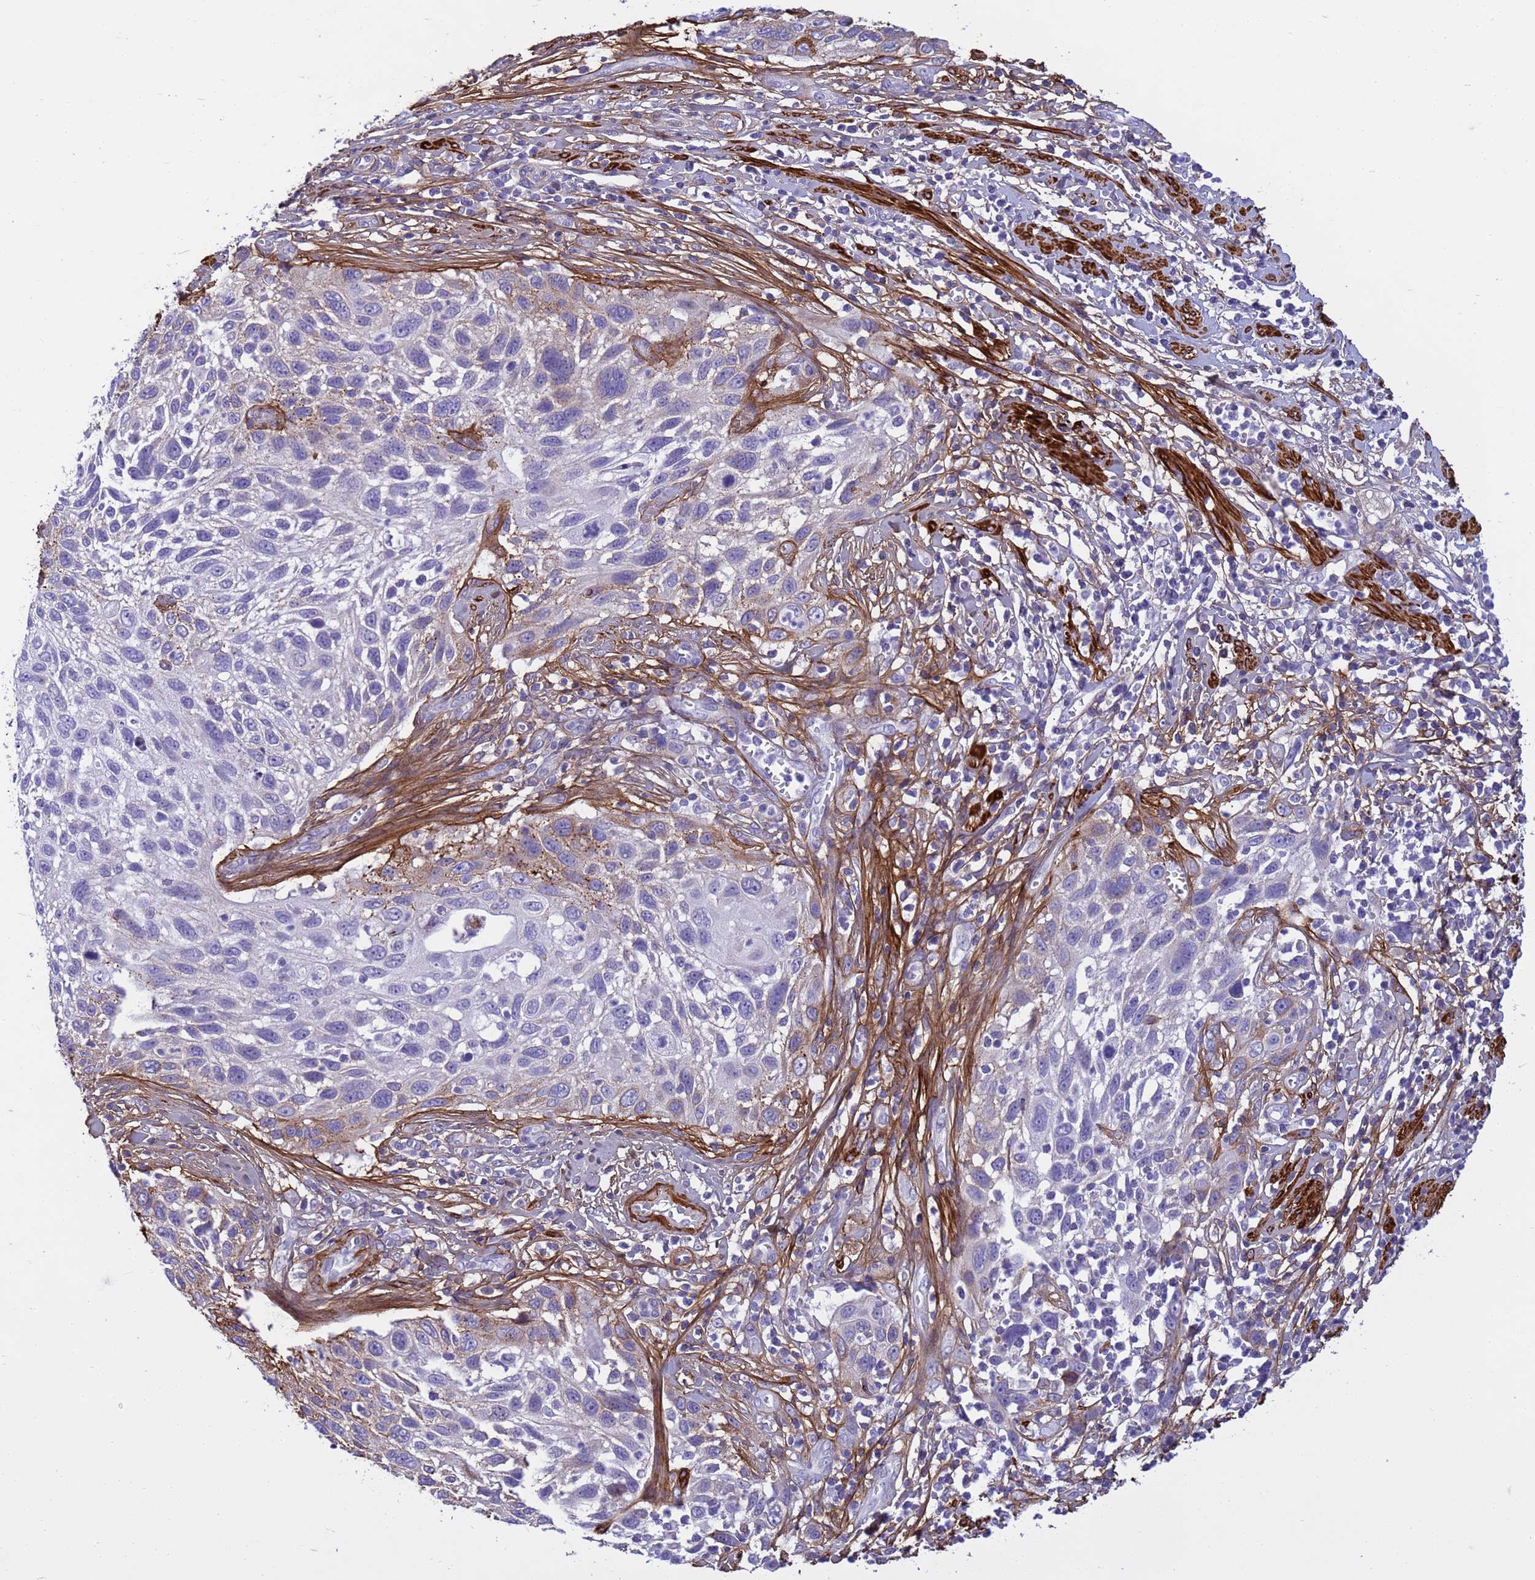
{"staining": {"intensity": "negative", "quantity": "none", "location": "none"}, "tissue": "cervical cancer", "cell_type": "Tumor cells", "image_type": "cancer", "snomed": [{"axis": "morphology", "description": "Squamous cell carcinoma, NOS"}, {"axis": "topography", "description": "Cervix"}], "caption": "Tumor cells show no significant positivity in cervical squamous cell carcinoma.", "gene": "P2RX7", "patient": {"sex": "female", "age": 70}}